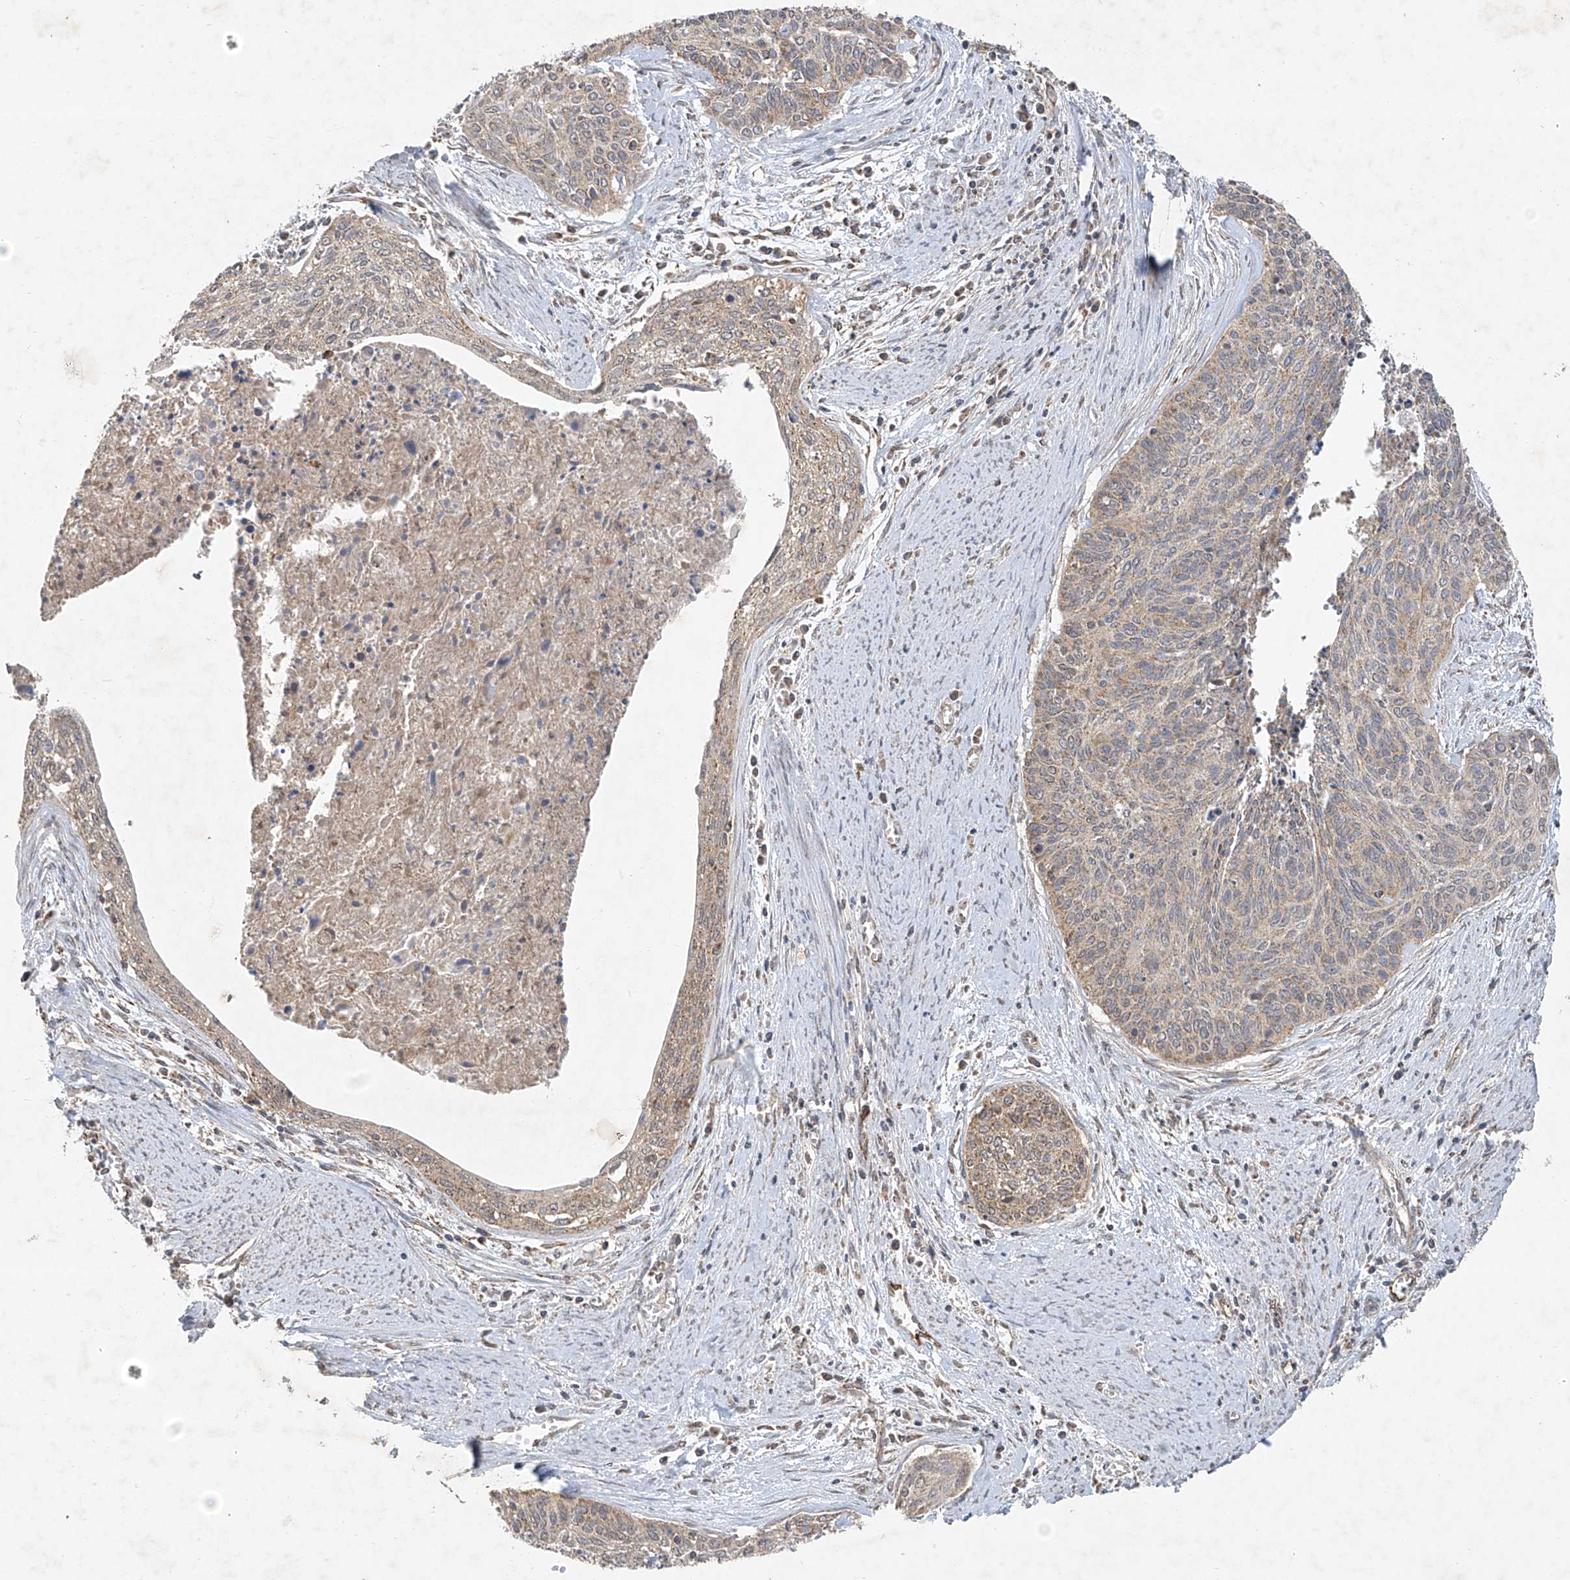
{"staining": {"intensity": "weak", "quantity": "25%-75%", "location": "cytoplasmic/membranous"}, "tissue": "cervical cancer", "cell_type": "Tumor cells", "image_type": "cancer", "snomed": [{"axis": "morphology", "description": "Squamous cell carcinoma, NOS"}, {"axis": "topography", "description": "Cervix"}], "caption": "Immunohistochemical staining of human cervical squamous cell carcinoma reveals weak cytoplasmic/membranous protein staining in approximately 25%-75% of tumor cells. Using DAB (brown) and hematoxylin (blue) stains, captured at high magnification using brightfield microscopy.", "gene": "UQCC1", "patient": {"sex": "female", "age": 55}}